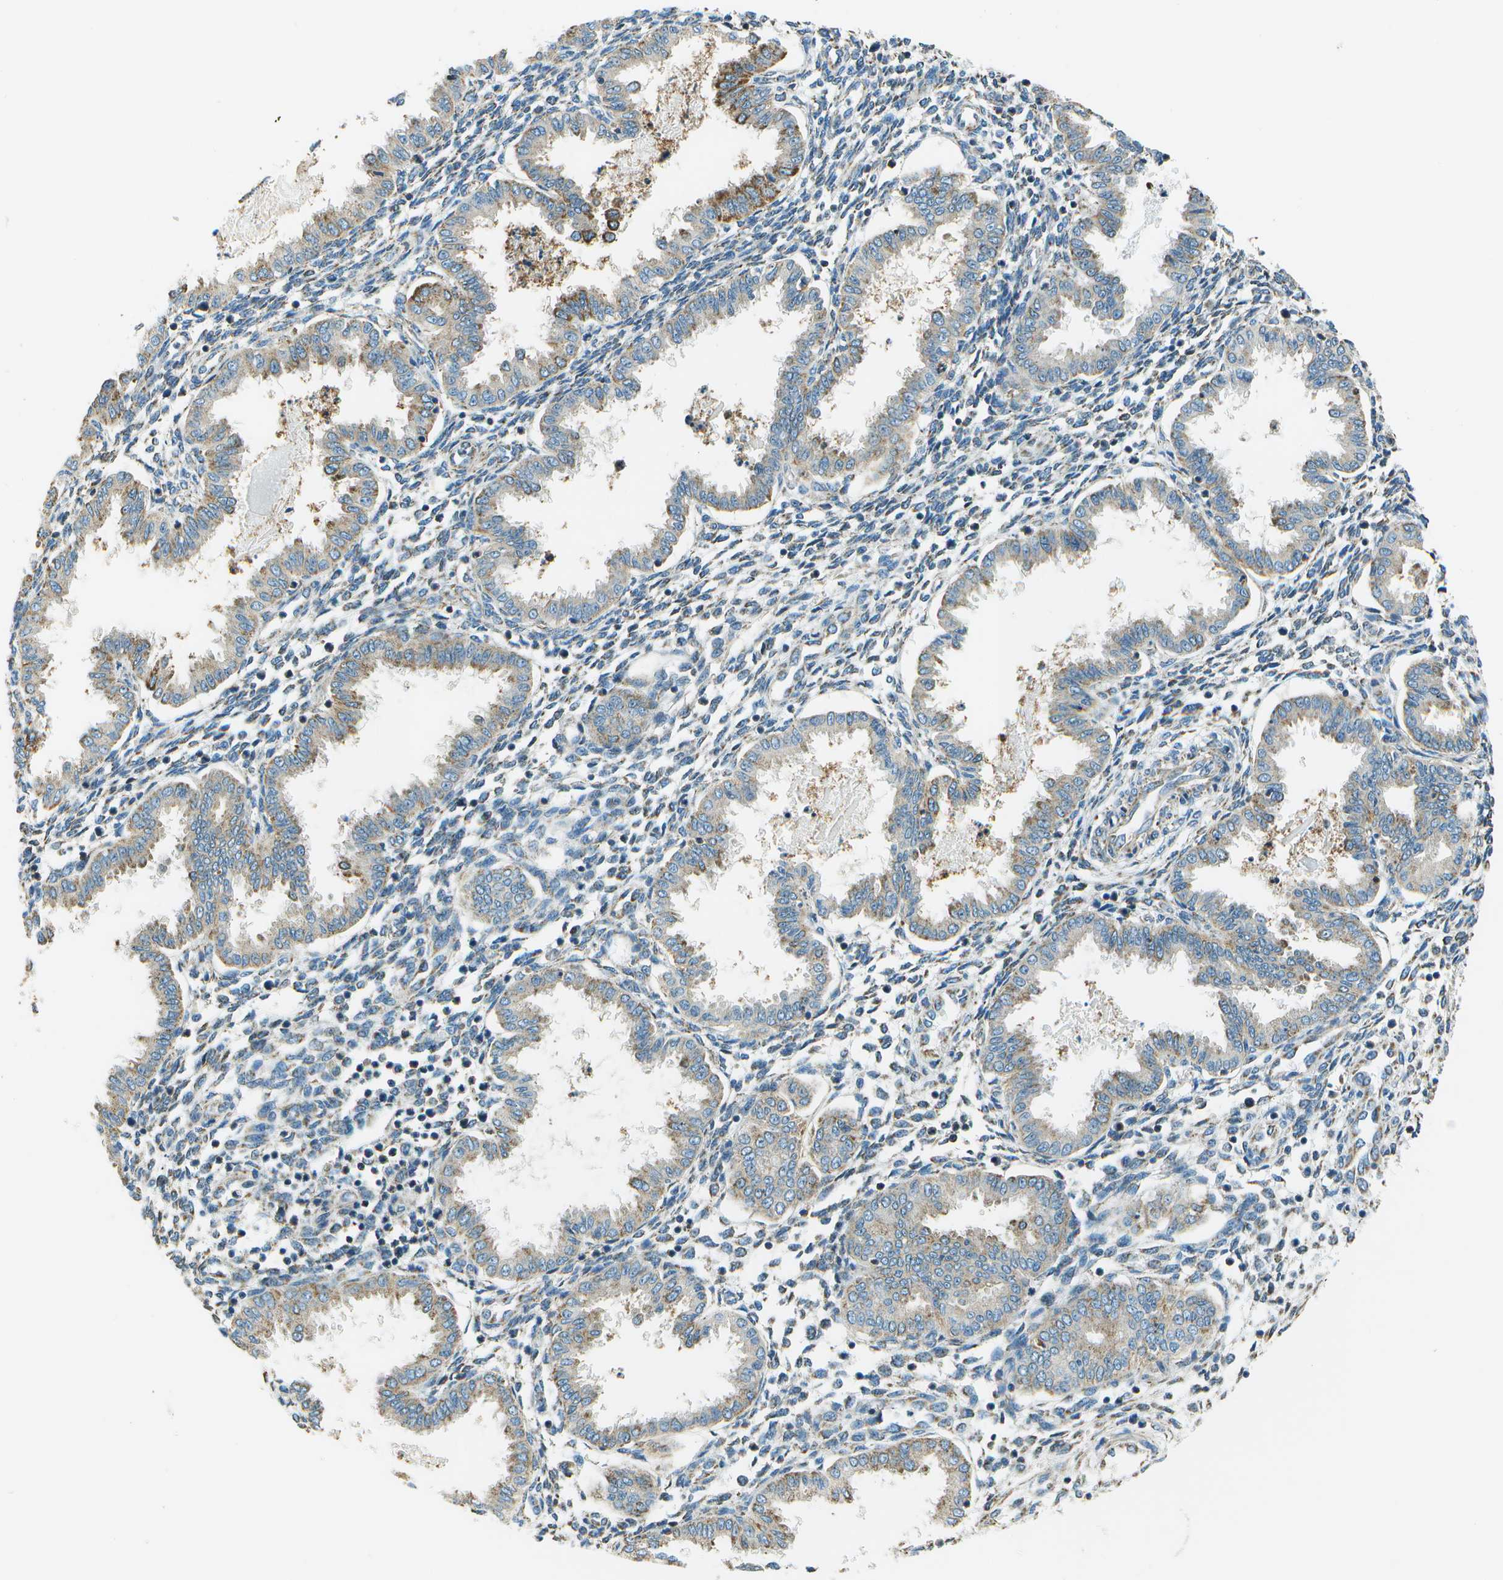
{"staining": {"intensity": "negative", "quantity": "none", "location": "none"}, "tissue": "endometrium", "cell_type": "Cells in endometrial stroma", "image_type": "normal", "snomed": [{"axis": "morphology", "description": "Normal tissue, NOS"}, {"axis": "topography", "description": "Endometrium"}], "caption": "The image reveals no significant staining in cells in endometrial stroma of endometrium. (Brightfield microscopy of DAB IHC at high magnification).", "gene": "TMEM51", "patient": {"sex": "female", "age": 33}}